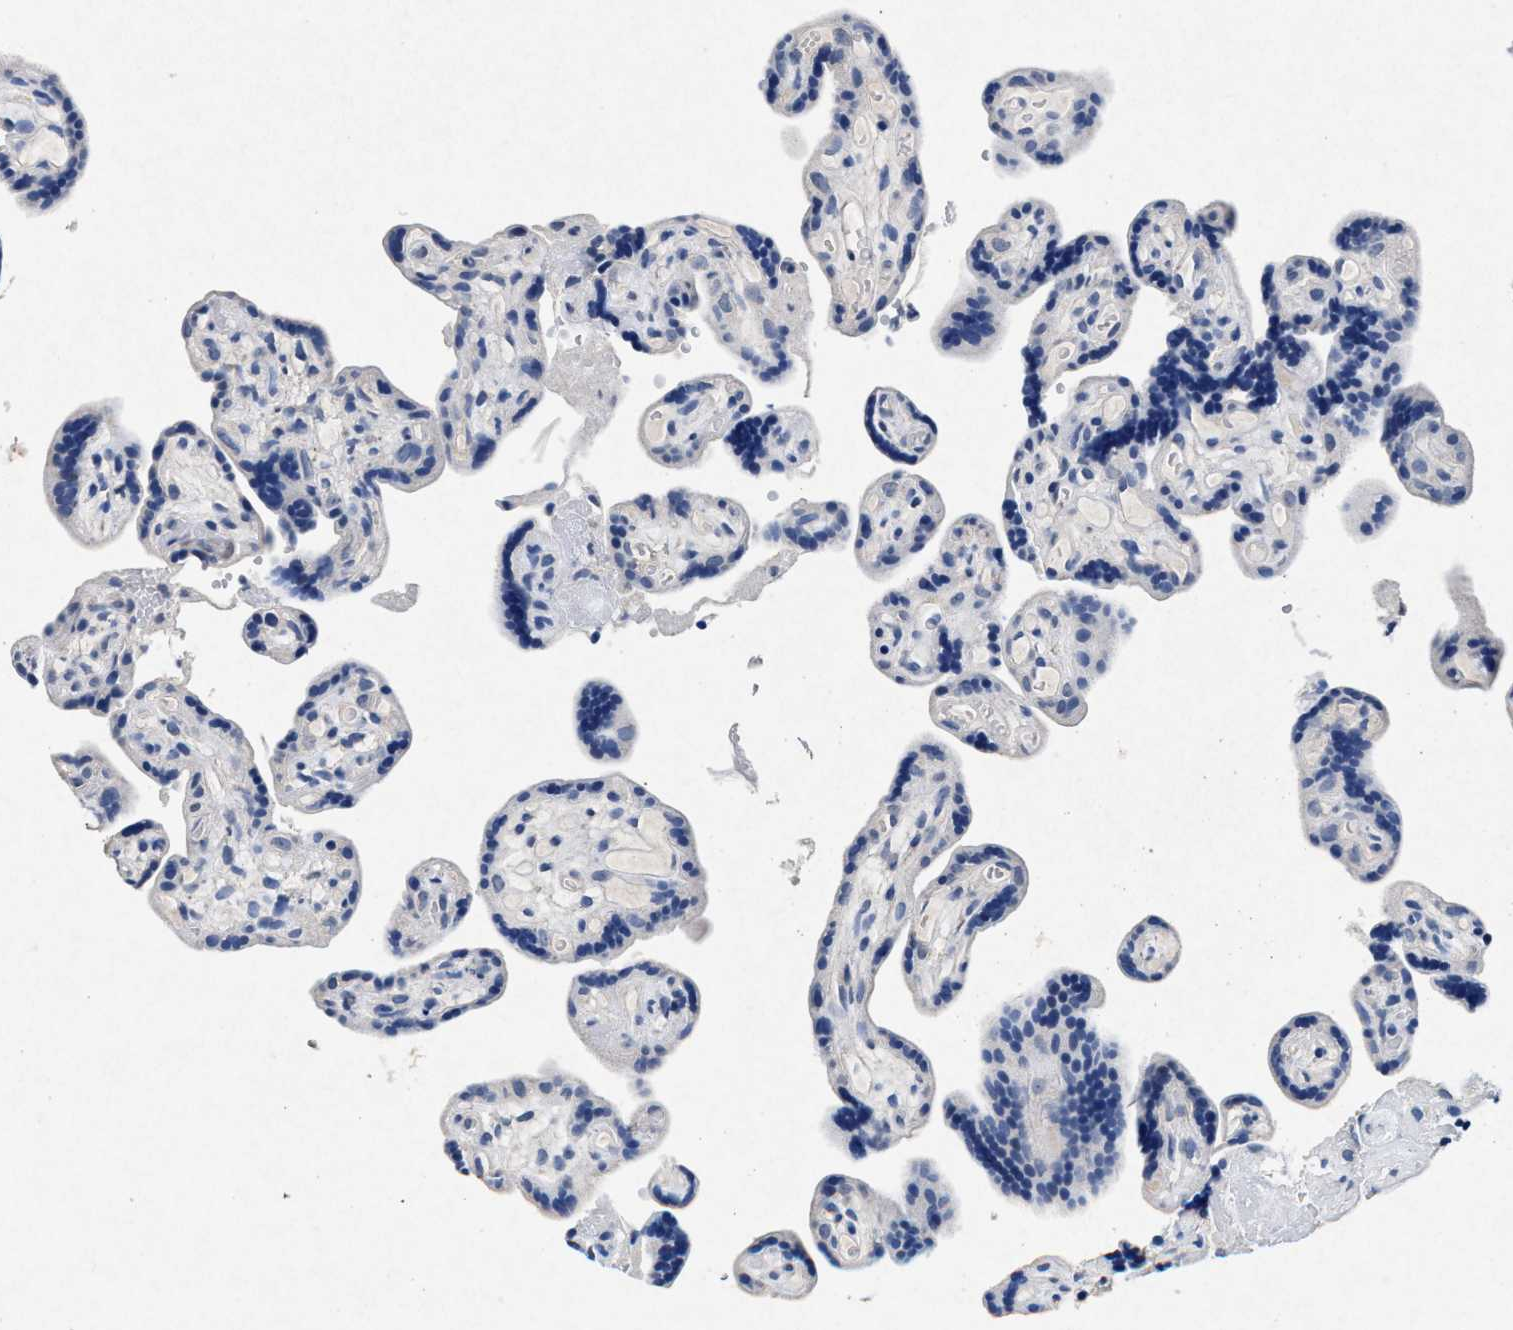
{"staining": {"intensity": "negative", "quantity": "none", "location": "none"}, "tissue": "placenta", "cell_type": "Trophoblastic cells", "image_type": "normal", "snomed": [{"axis": "morphology", "description": "Normal tissue, NOS"}, {"axis": "topography", "description": "Placenta"}], "caption": "Human placenta stained for a protein using IHC exhibits no staining in trophoblastic cells.", "gene": "MAP6", "patient": {"sex": "female", "age": 30}}